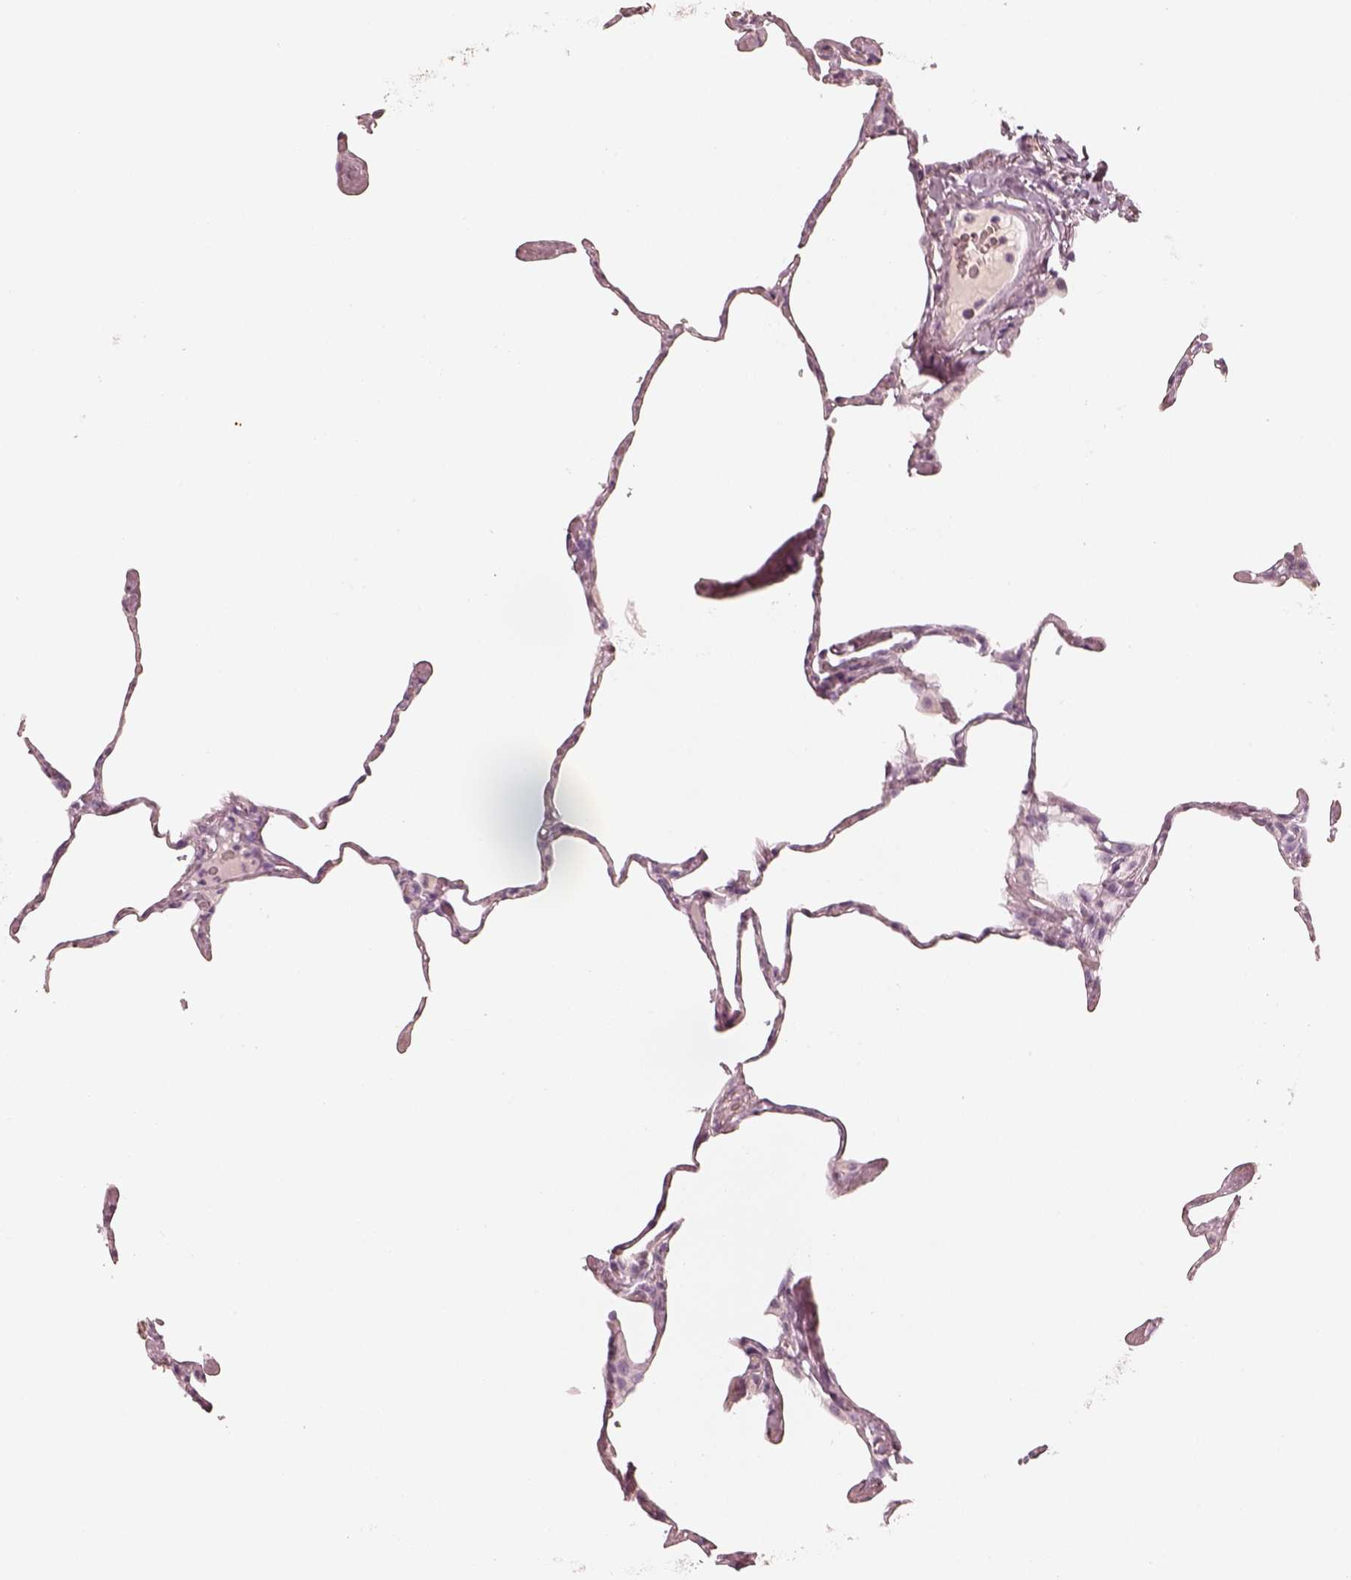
{"staining": {"intensity": "negative", "quantity": "none", "location": "none"}, "tissue": "lung", "cell_type": "Alveolar cells", "image_type": "normal", "snomed": [{"axis": "morphology", "description": "Normal tissue, NOS"}, {"axis": "topography", "description": "Lung"}], "caption": "High power microscopy histopathology image of an IHC photomicrograph of unremarkable lung, revealing no significant staining in alveolar cells. (DAB (3,3'-diaminobenzidine) IHC with hematoxylin counter stain).", "gene": "KRT82", "patient": {"sex": "male", "age": 65}}